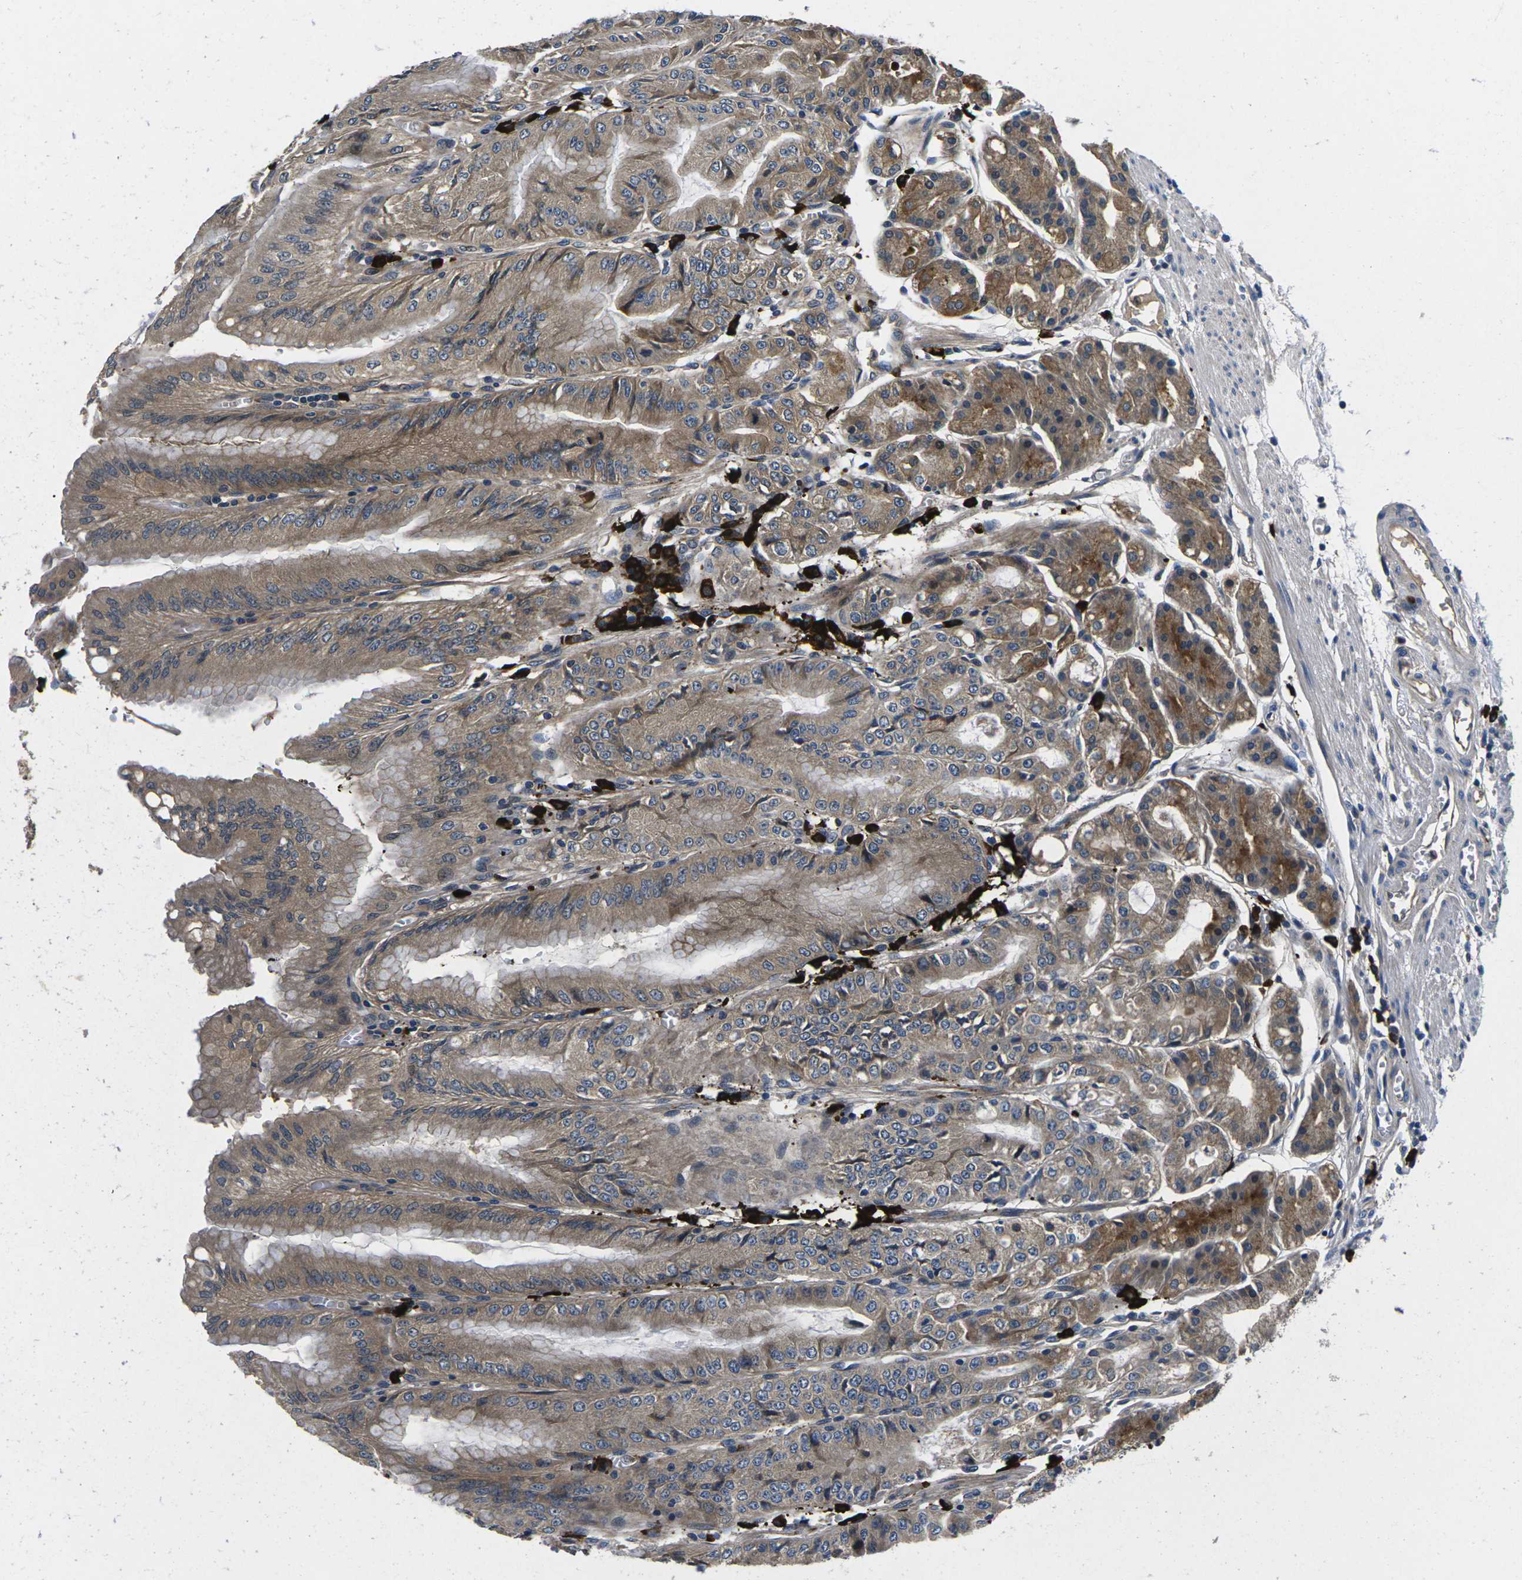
{"staining": {"intensity": "moderate", "quantity": ">75%", "location": "cytoplasmic/membranous"}, "tissue": "stomach", "cell_type": "Glandular cells", "image_type": "normal", "snomed": [{"axis": "morphology", "description": "Normal tissue, NOS"}, {"axis": "topography", "description": "Stomach, lower"}], "caption": "Stomach stained with IHC displays moderate cytoplasmic/membranous staining in about >75% of glandular cells.", "gene": "PLCE1", "patient": {"sex": "male", "age": 71}}